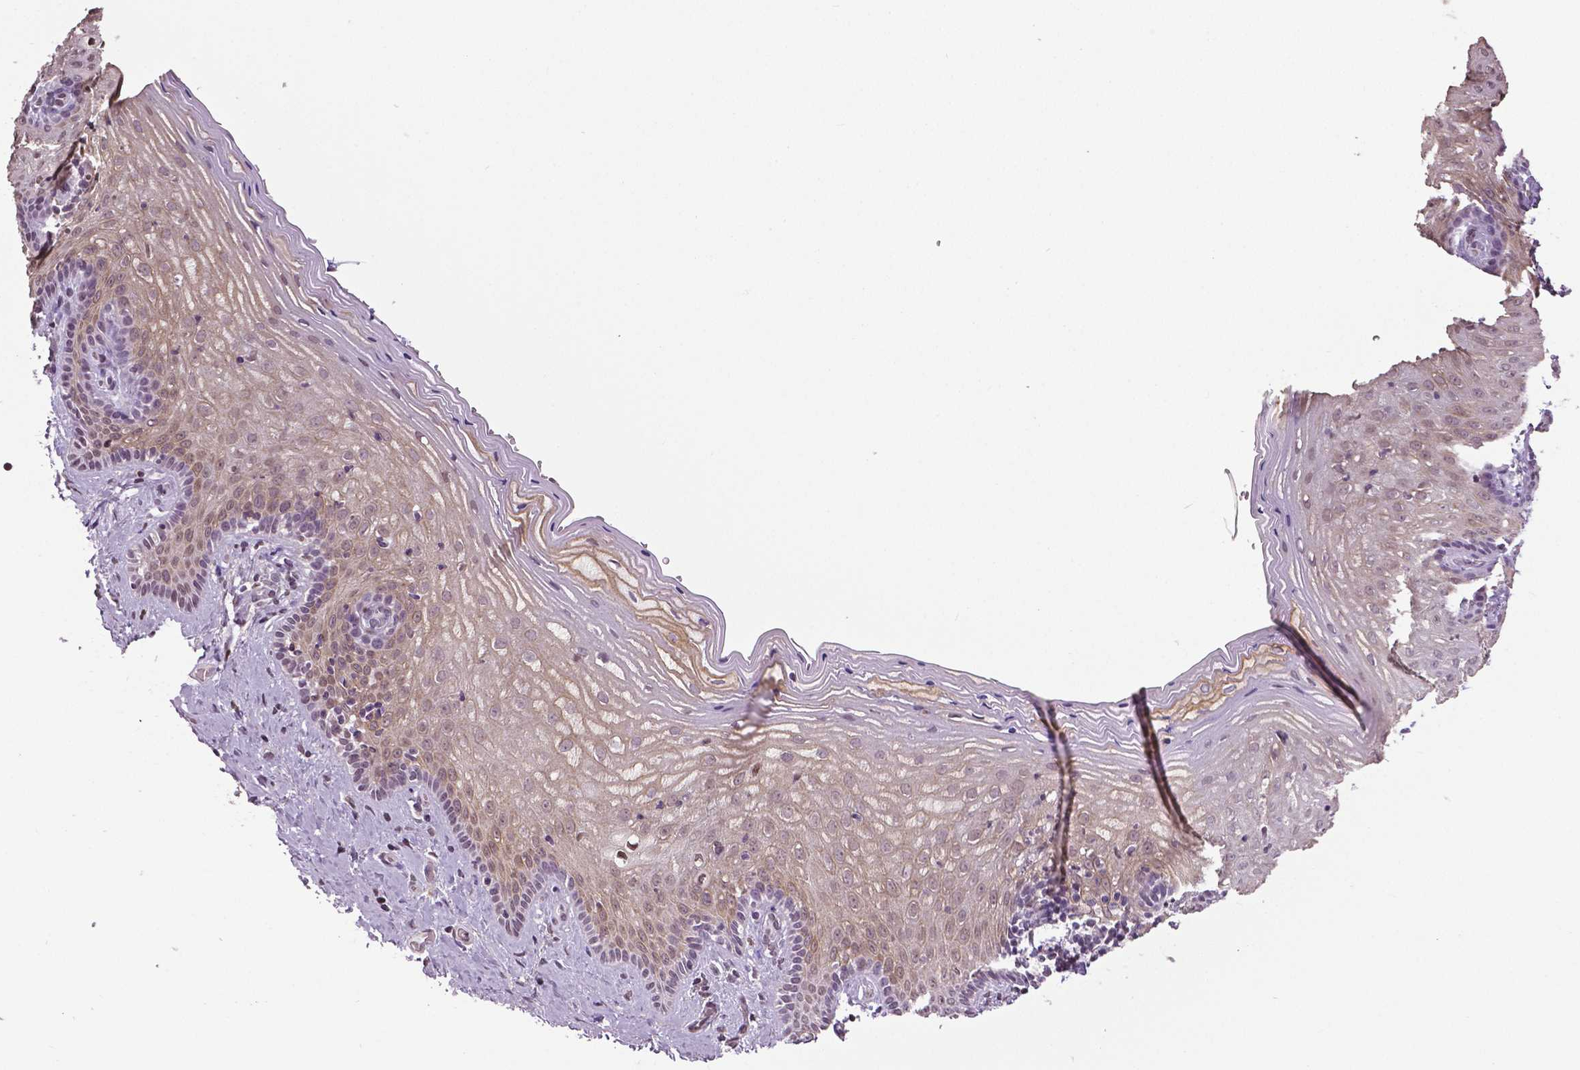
{"staining": {"intensity": "weak", "quantity": "25%-75%", "location": "cytoplasmic/membranous,nuclear"}, "tissue": "vagina", "cell_type": "Squamous epithelial cells", "image_type": "normal", "snomed": [{"axis": "morphology", "description": "Normal tissue, NOS"}, {"axis": "topography", "description": "Vagina"}], "caption": "IHC of benign vagina demonstrates low levels of weak cytoplasmic/membranous,nuclear staining in approximately 25%-75% of squamous epithelial cells.", "gene": "DLX5", "patient": {"sex": "female", "age": 45}}